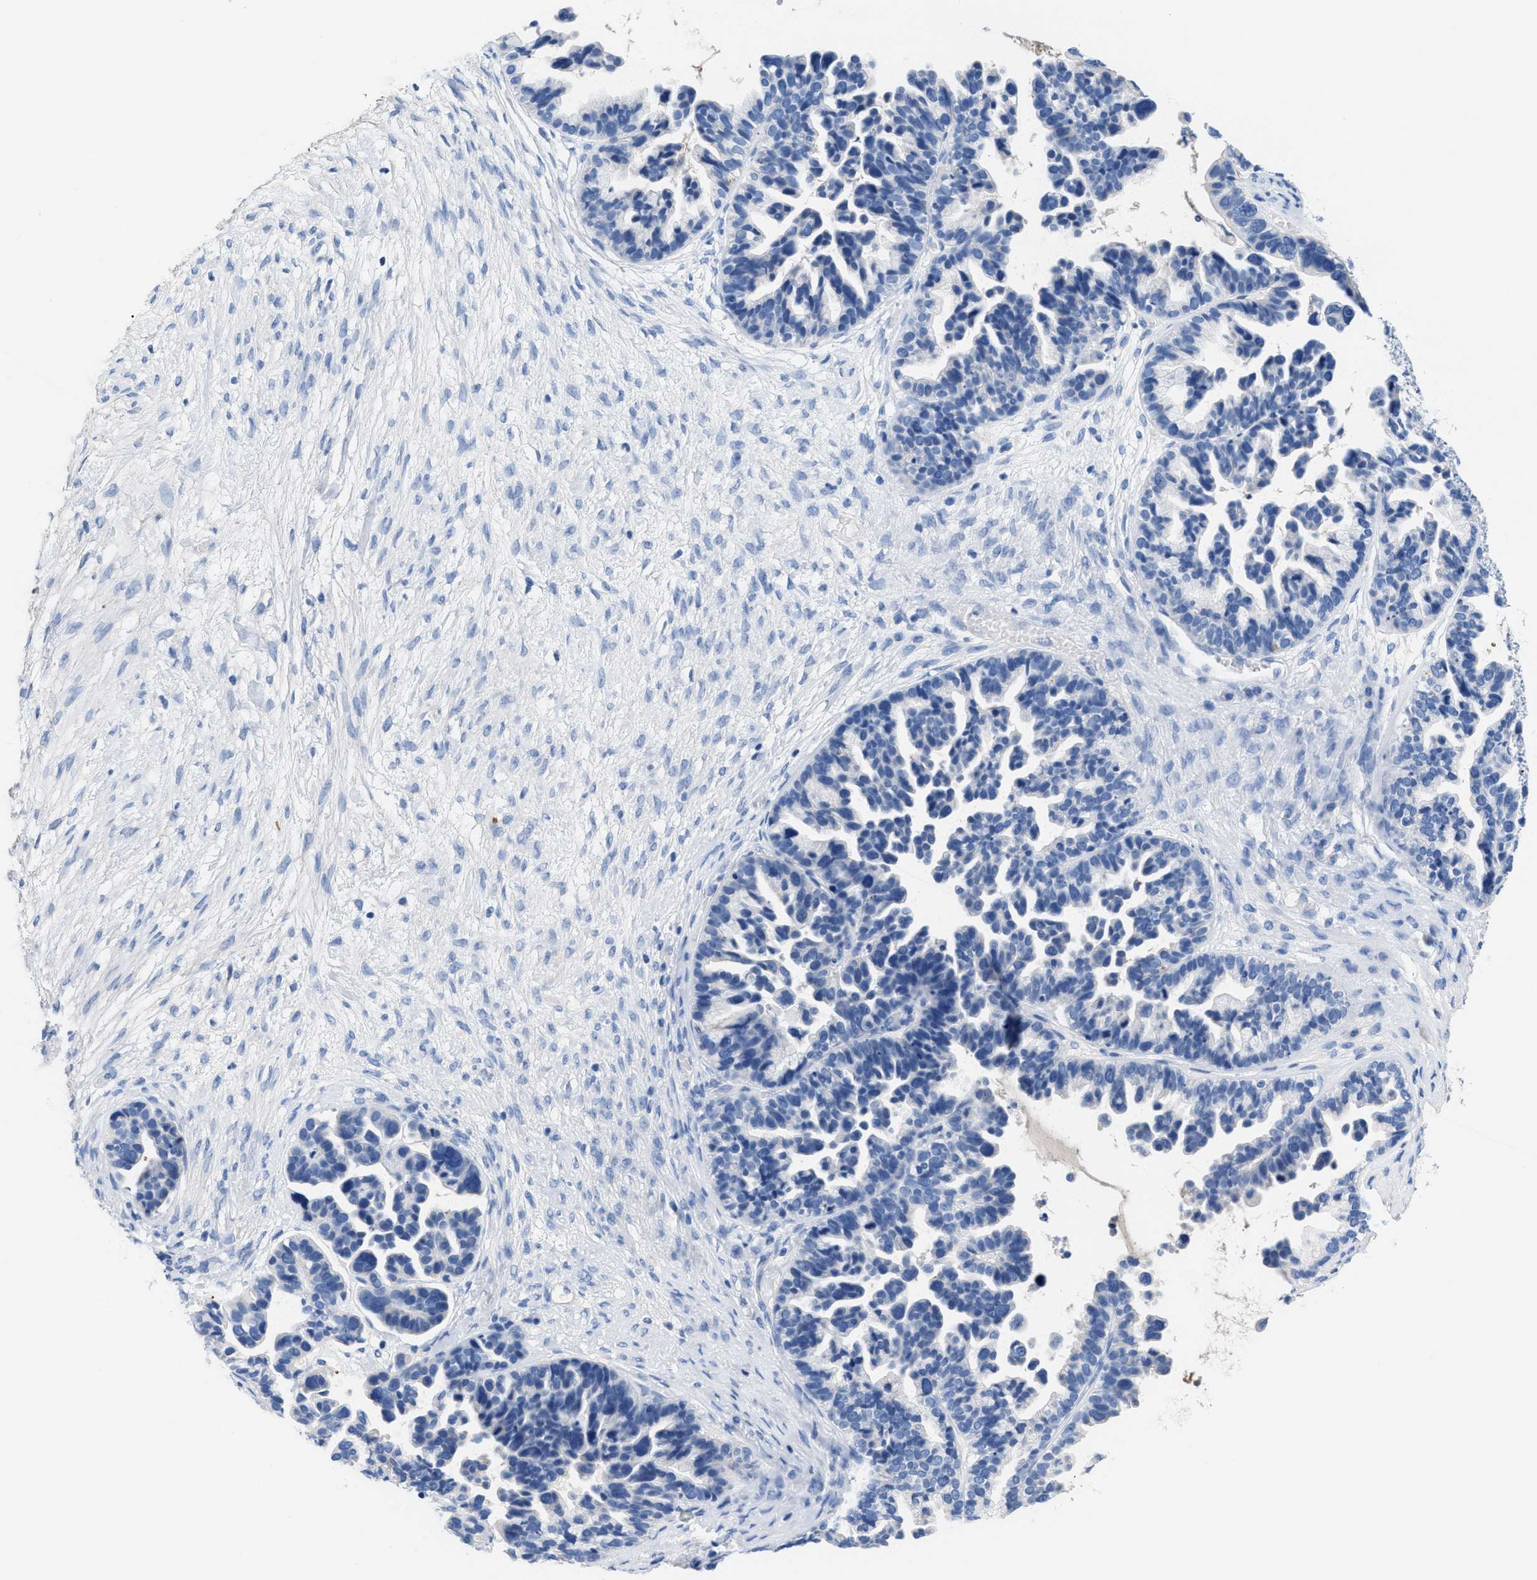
{"staining": {"intensity": "negative", "quantity": "none", "location": "none"}, "tissue": "ovarian cancer", "cell_type": "Tumor cells", "image_type": "cancer", "snomed": [{"axis": "morphology", "description": "Cystadenocarcinoma, serous, NOS"}, {"axis": "topography", "description": "Ovary"}], "caption": "The micrograph exhibits no significant positivity in tumor cells of ovarian cancer.", "gene": "SLFN13", "patient": {"sex": "female", "age": 56}}